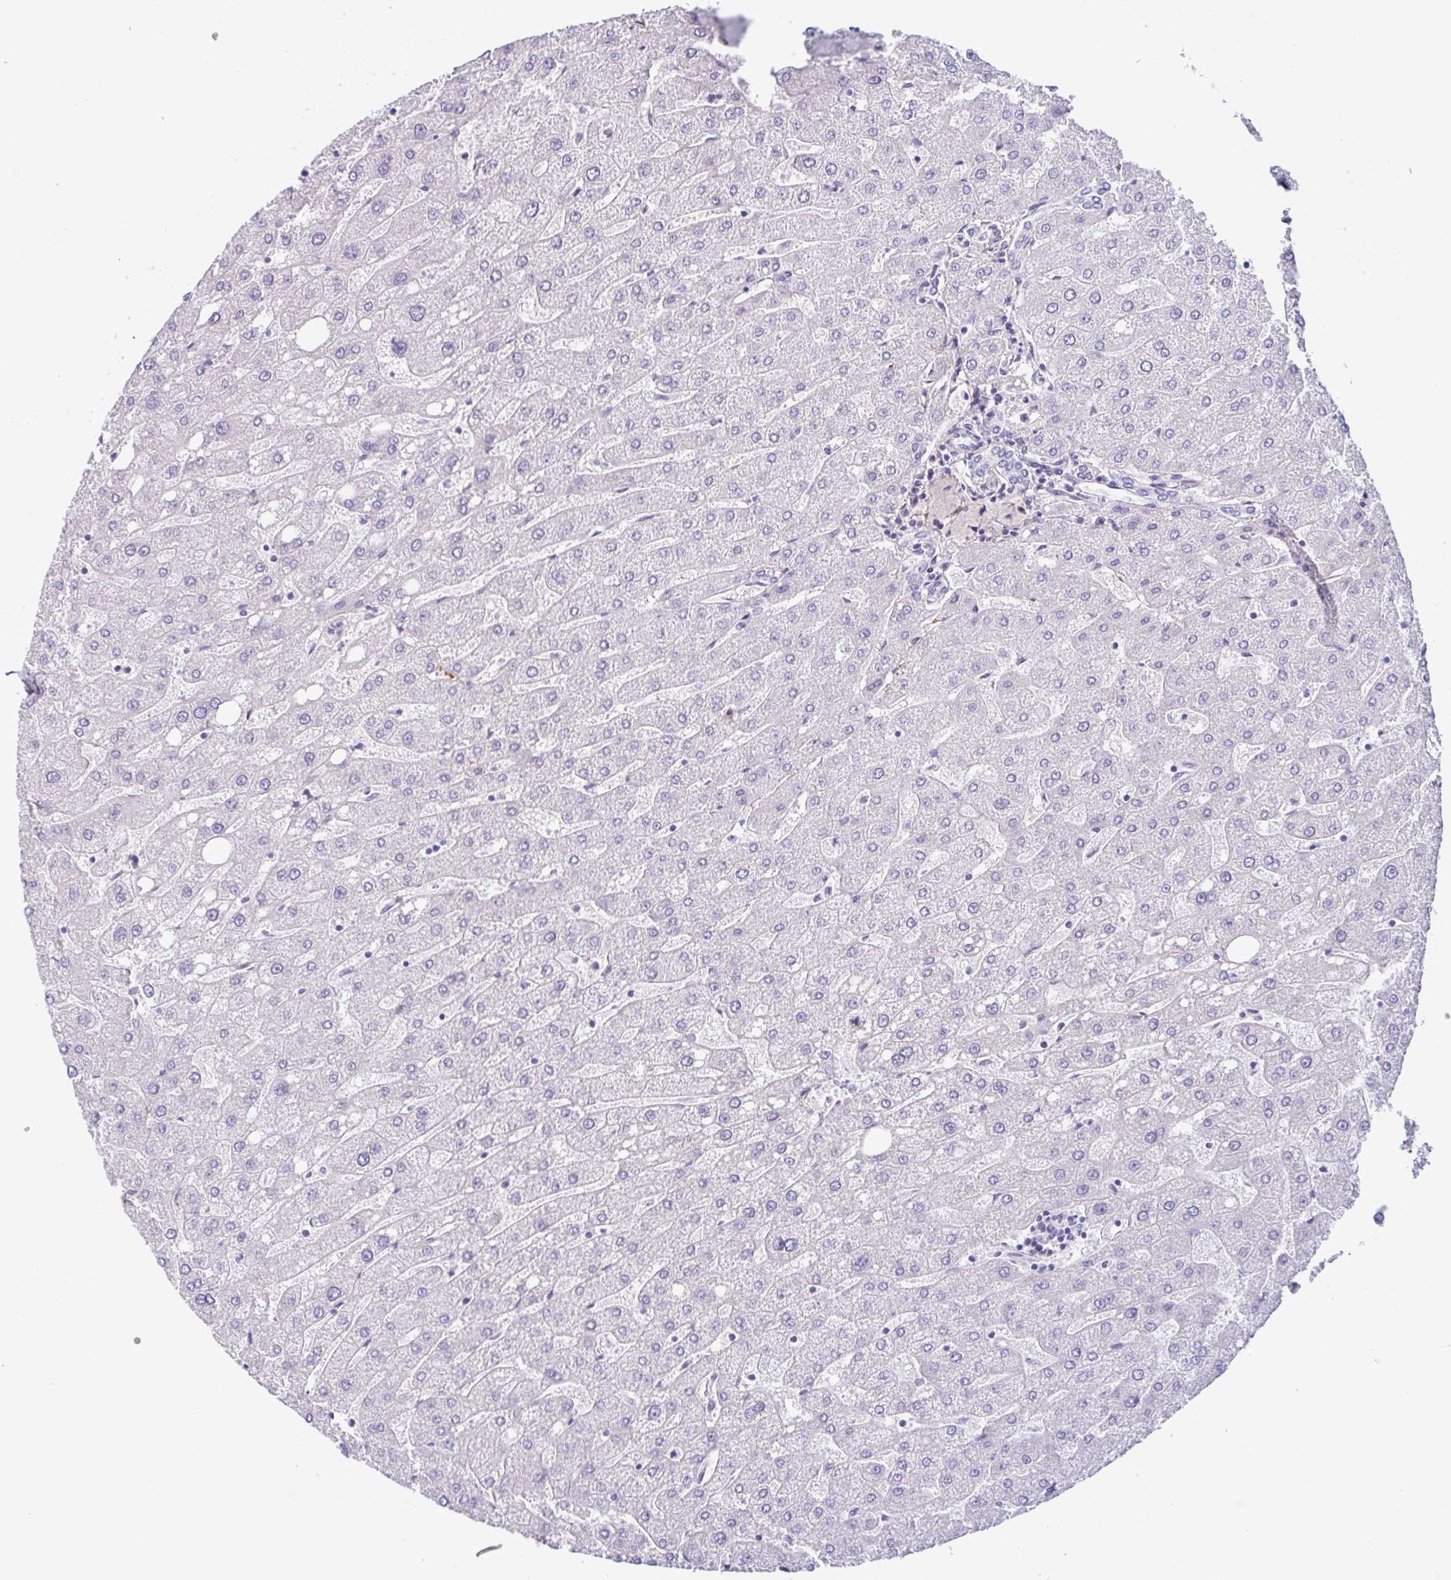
{"staining": {"intensity": "negative", "quantity": "none", "location": "none"}, "tissue": "liver", "cell_type": "Cholangiocytes", "image_type": "normal", "snomed": [{"axis": "morphology", "description": "Normal tissue, NOS"}, {"axis": "topography", "description": "Liver"}], "caption": "DAB (3,3'-diaminobenzidine) immunohistochemical staining of unremarkable liver reveals no significant expression in cholangiocytes. (DAB (3,3'-diaminobenzidine) immunohistochemistry, high magnification).", "gene": "MYH10", "patient": {"sex": "male", "age": 67}}